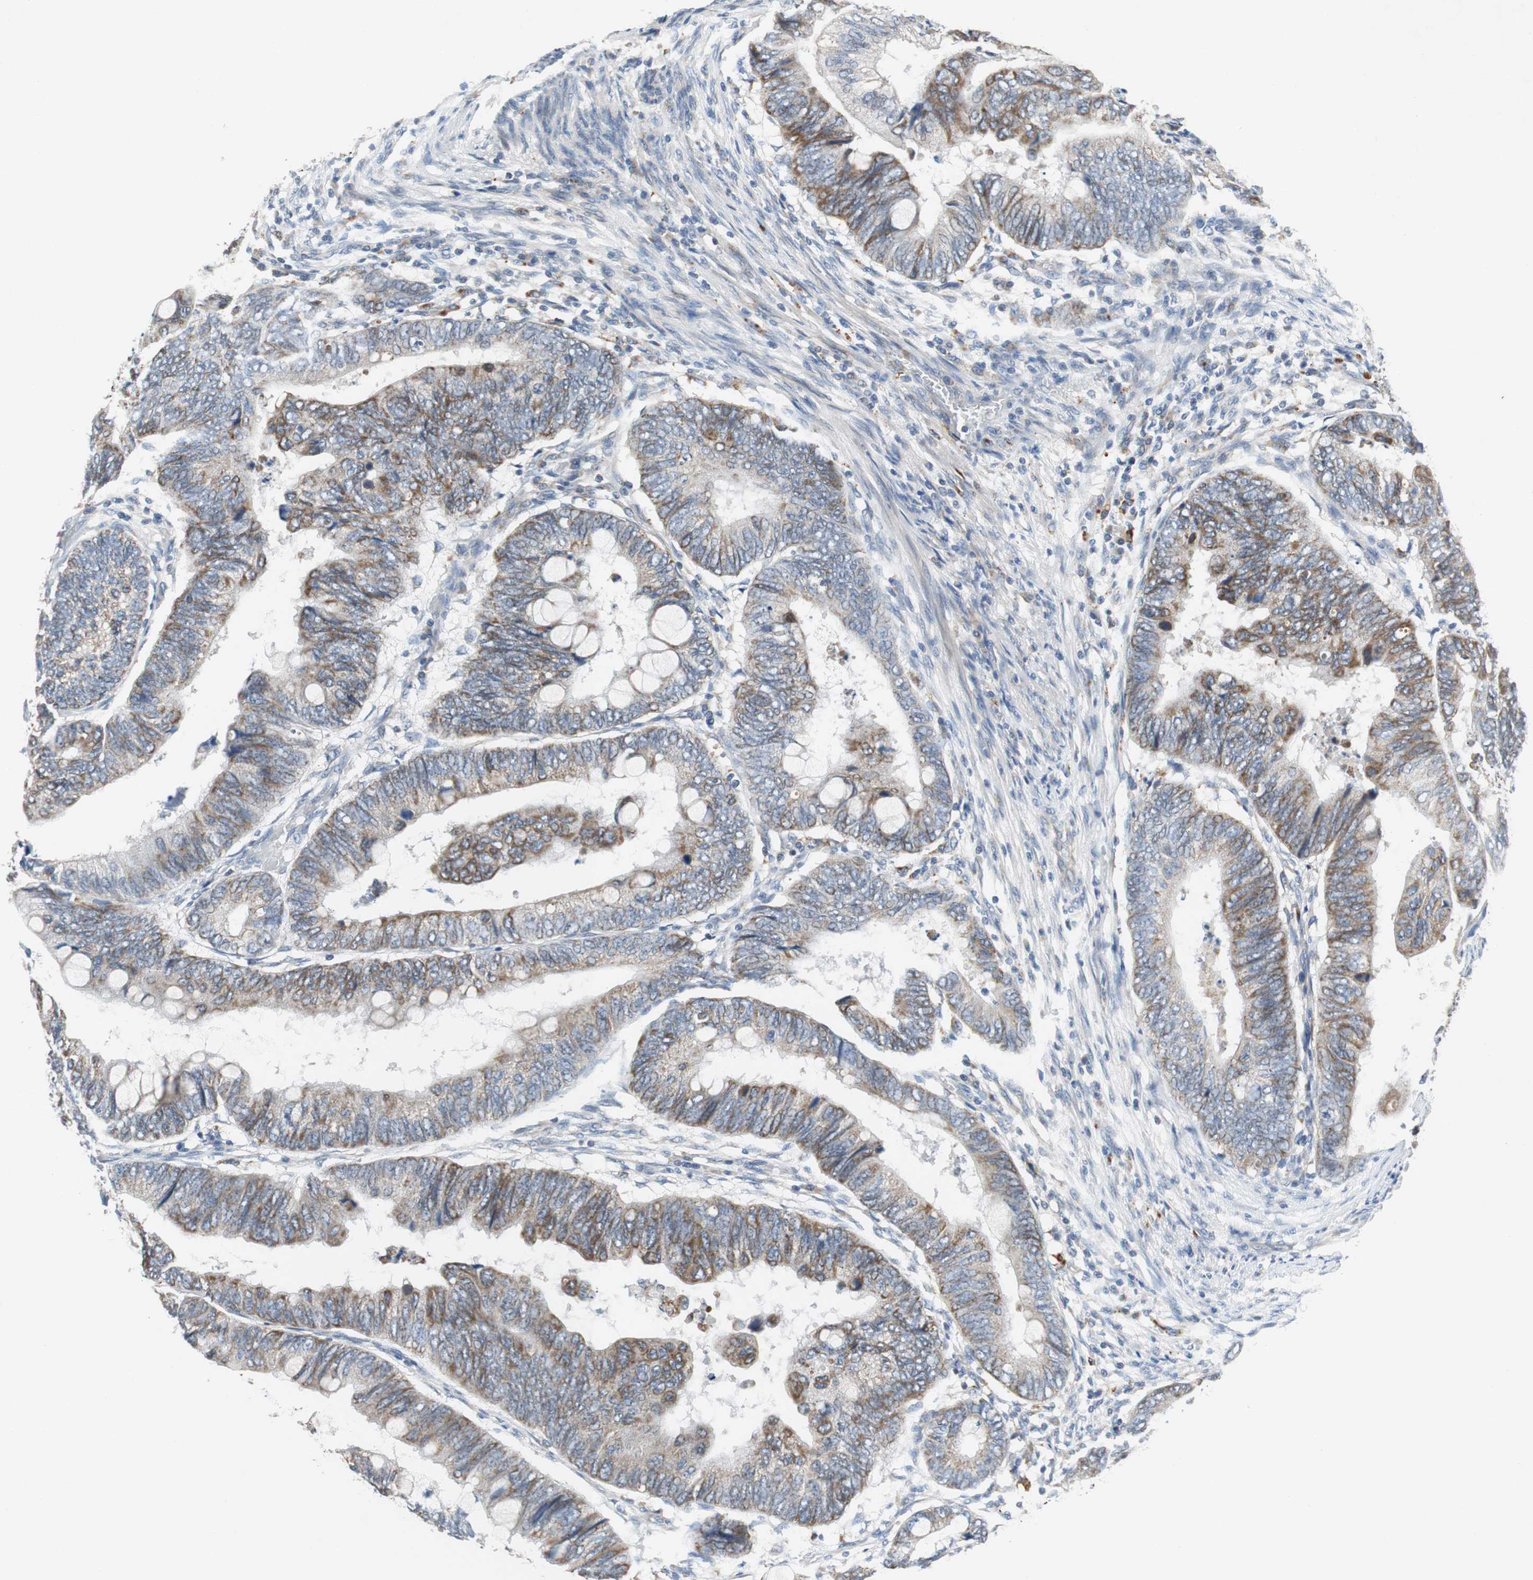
{"staining": {"intensity": "moderate", "quantity": "25%-75%", "location": "cytoplasmic/membranous"}, "tissue": "colorectal cancer", "cell_type": "Tumor cells", "image_type": "cancer", "snomed": [{"axis": "morphology", "description": "Normal tissue, NOS"}, {"axis": "morphology", "description": "Adenocarcinoma, NOS"}, {"axis": "topography", "description": "Rectum"}, {"axis": "topography", "description": "Peripheral nerve tissue"}], "caption": "About 25%-75% of tumor cells in human colorectal cancer (adenocarcinoma) display moderate cytoplasmic/membranous protein staining as visualized by brown immunohistochemical staining.", "gene": "NLGN1", "patient": {"sex": "male", "age": 92}}